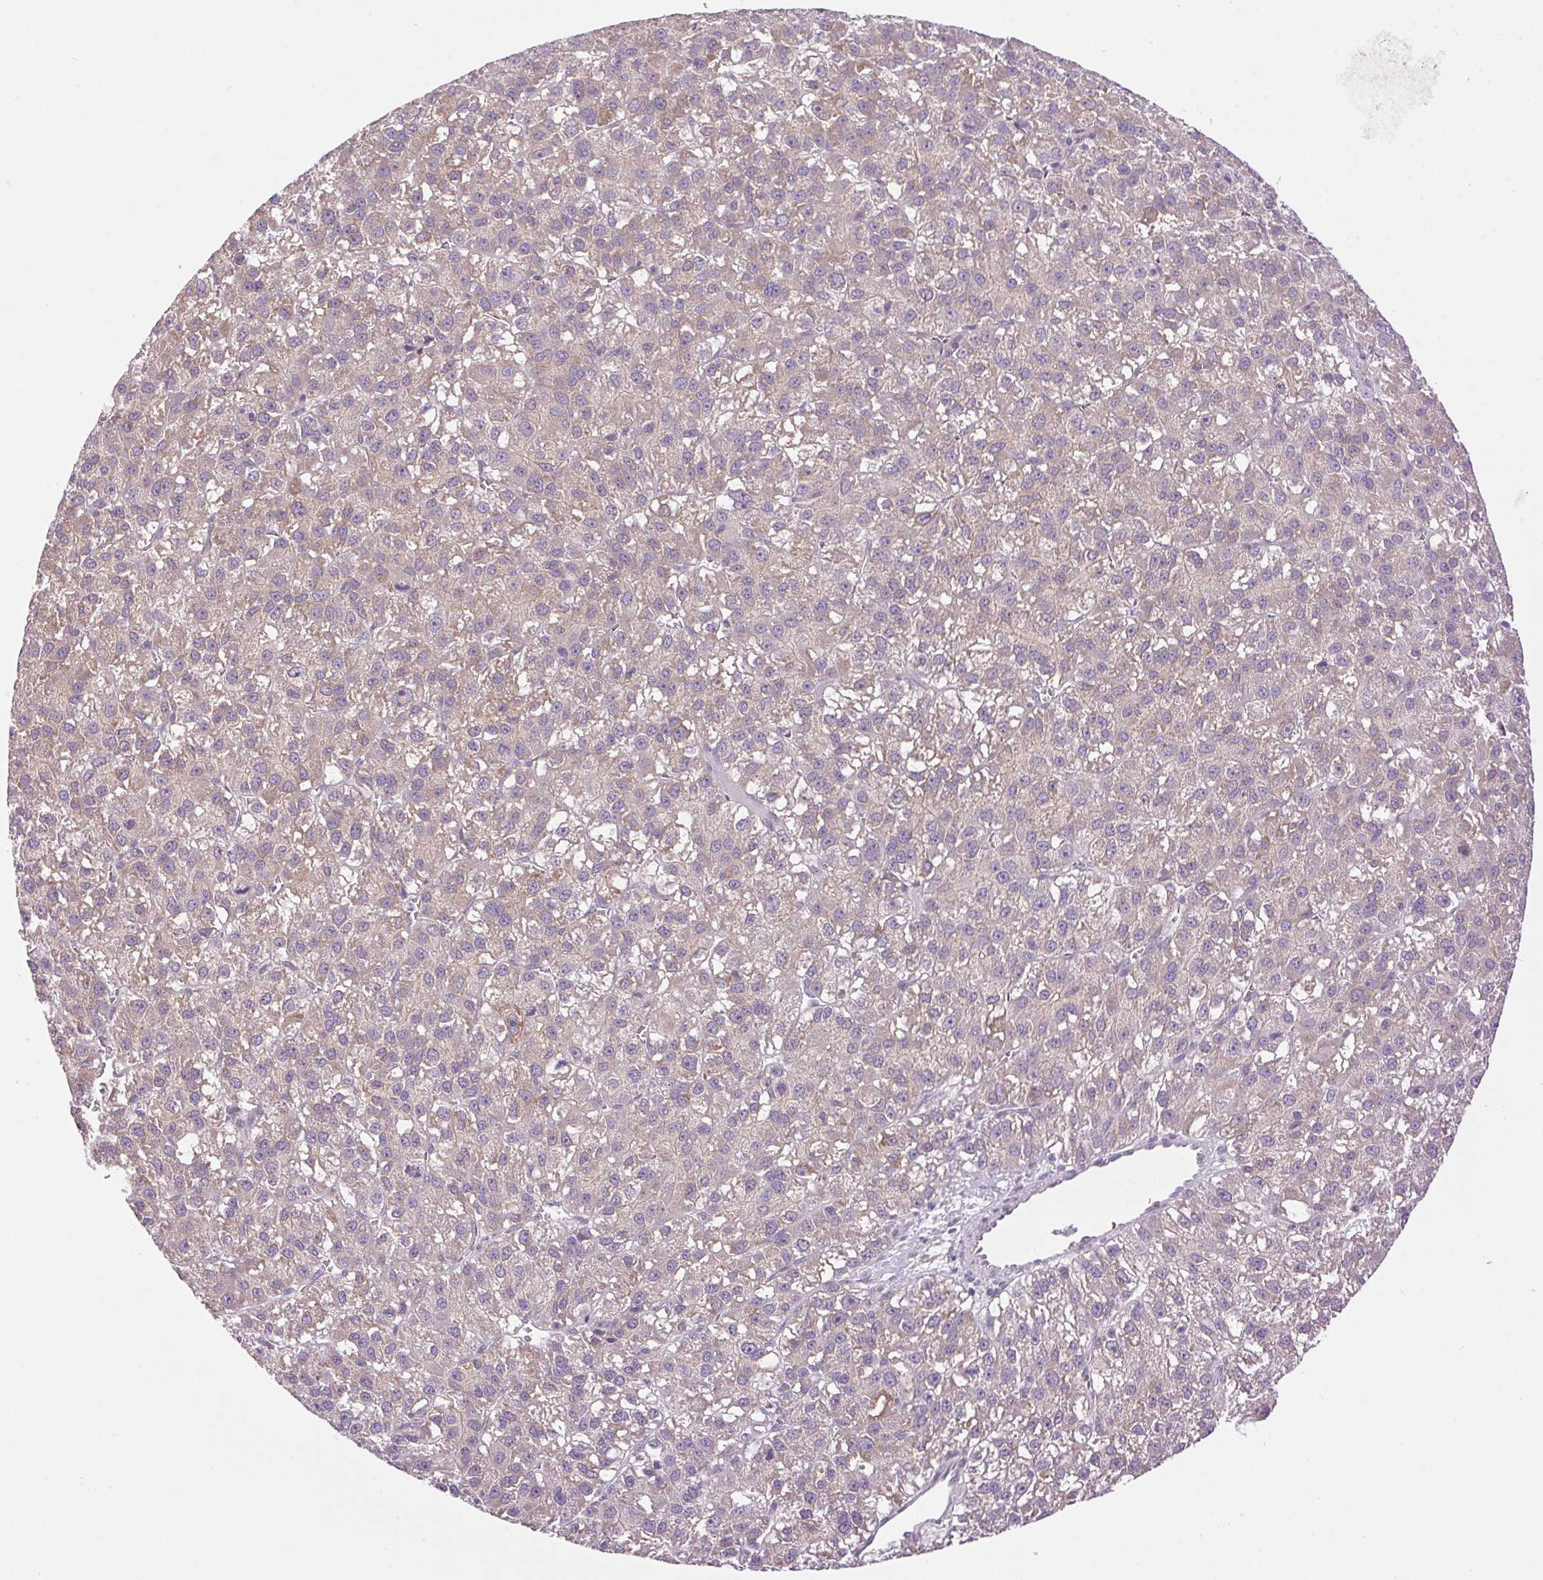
{"staining": {"intensity": "weak", "quantity": "<25%", "location": "cytoplasmic/membranous"}, "tissue": "liver cancer", "cell_type": "Tumor cells", "image_type": "cancer", "snomed": [{"axis": "morphology", "description": "Carcinoma, Hepatocellular, NOS"}, {"axis": "topography", "description": "Liver"}], "caption": "Liver hepatocellular carcinoma was stained to show a protein in brown. There is no significant positivity in tumor cells.", "gene": "SMIM13", "patient": {"sex": "female", "age": 70}}